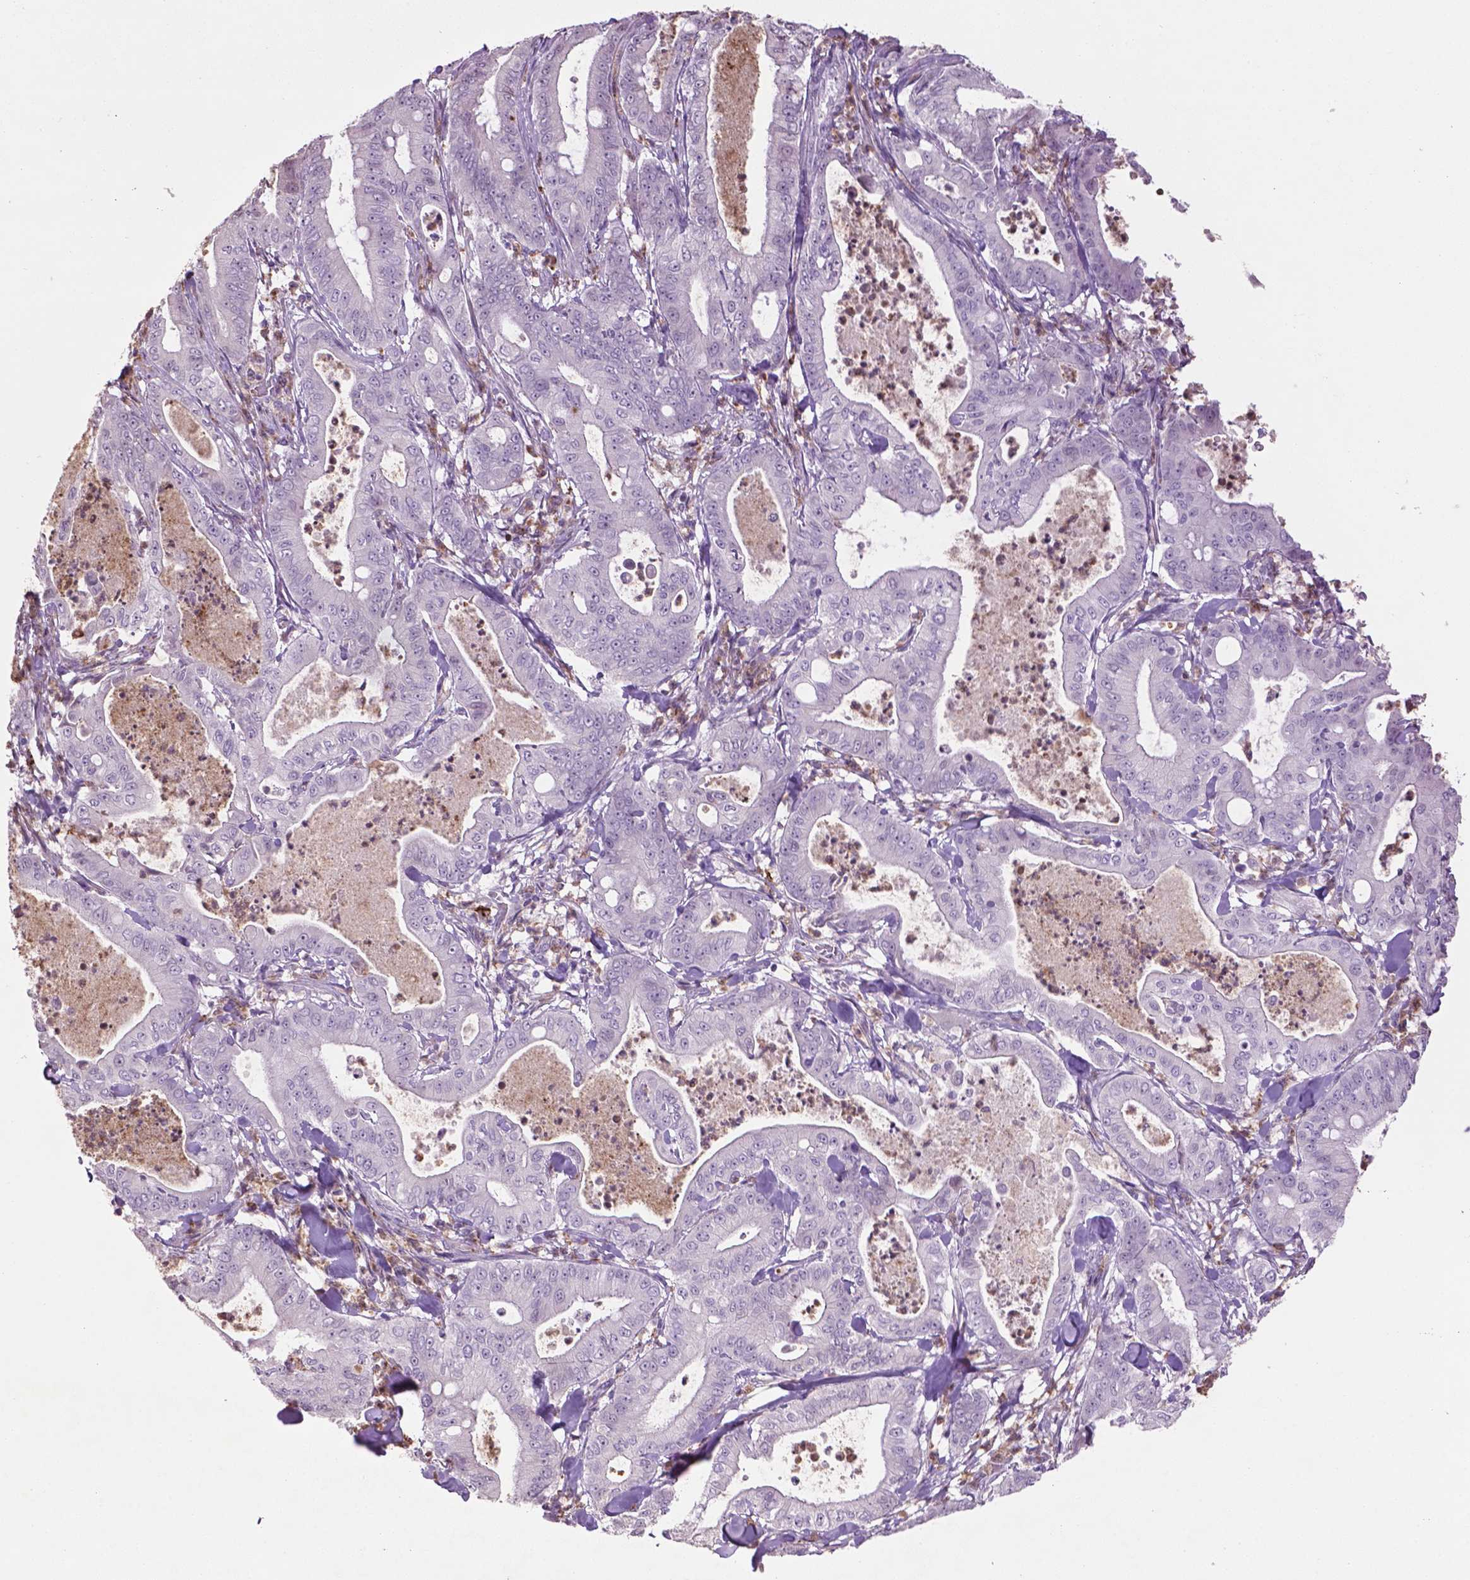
{"staining": {"intensity": "negative", "quantity": "none", "location": "none"}, "tissue": "pancreatic cancer", "cell_type": "Tumor cells", "image_type": "cancer", "snomed": [{"axis": "morphology", "description": "Adenocarcinoma, NOS"}, {"axis": "topography", "description": "Pancreas"}], "caption": "Immunohistochemical staining of human pancreatic adenocarcinoma shows no significant expression in tumor cells. (DAB (3,3'-diaminobenzidine) immunohistochemistry with hematoxylin counter stain).", "gene": "NTNG2", "patient": {"sex": "male", "age": 71}}